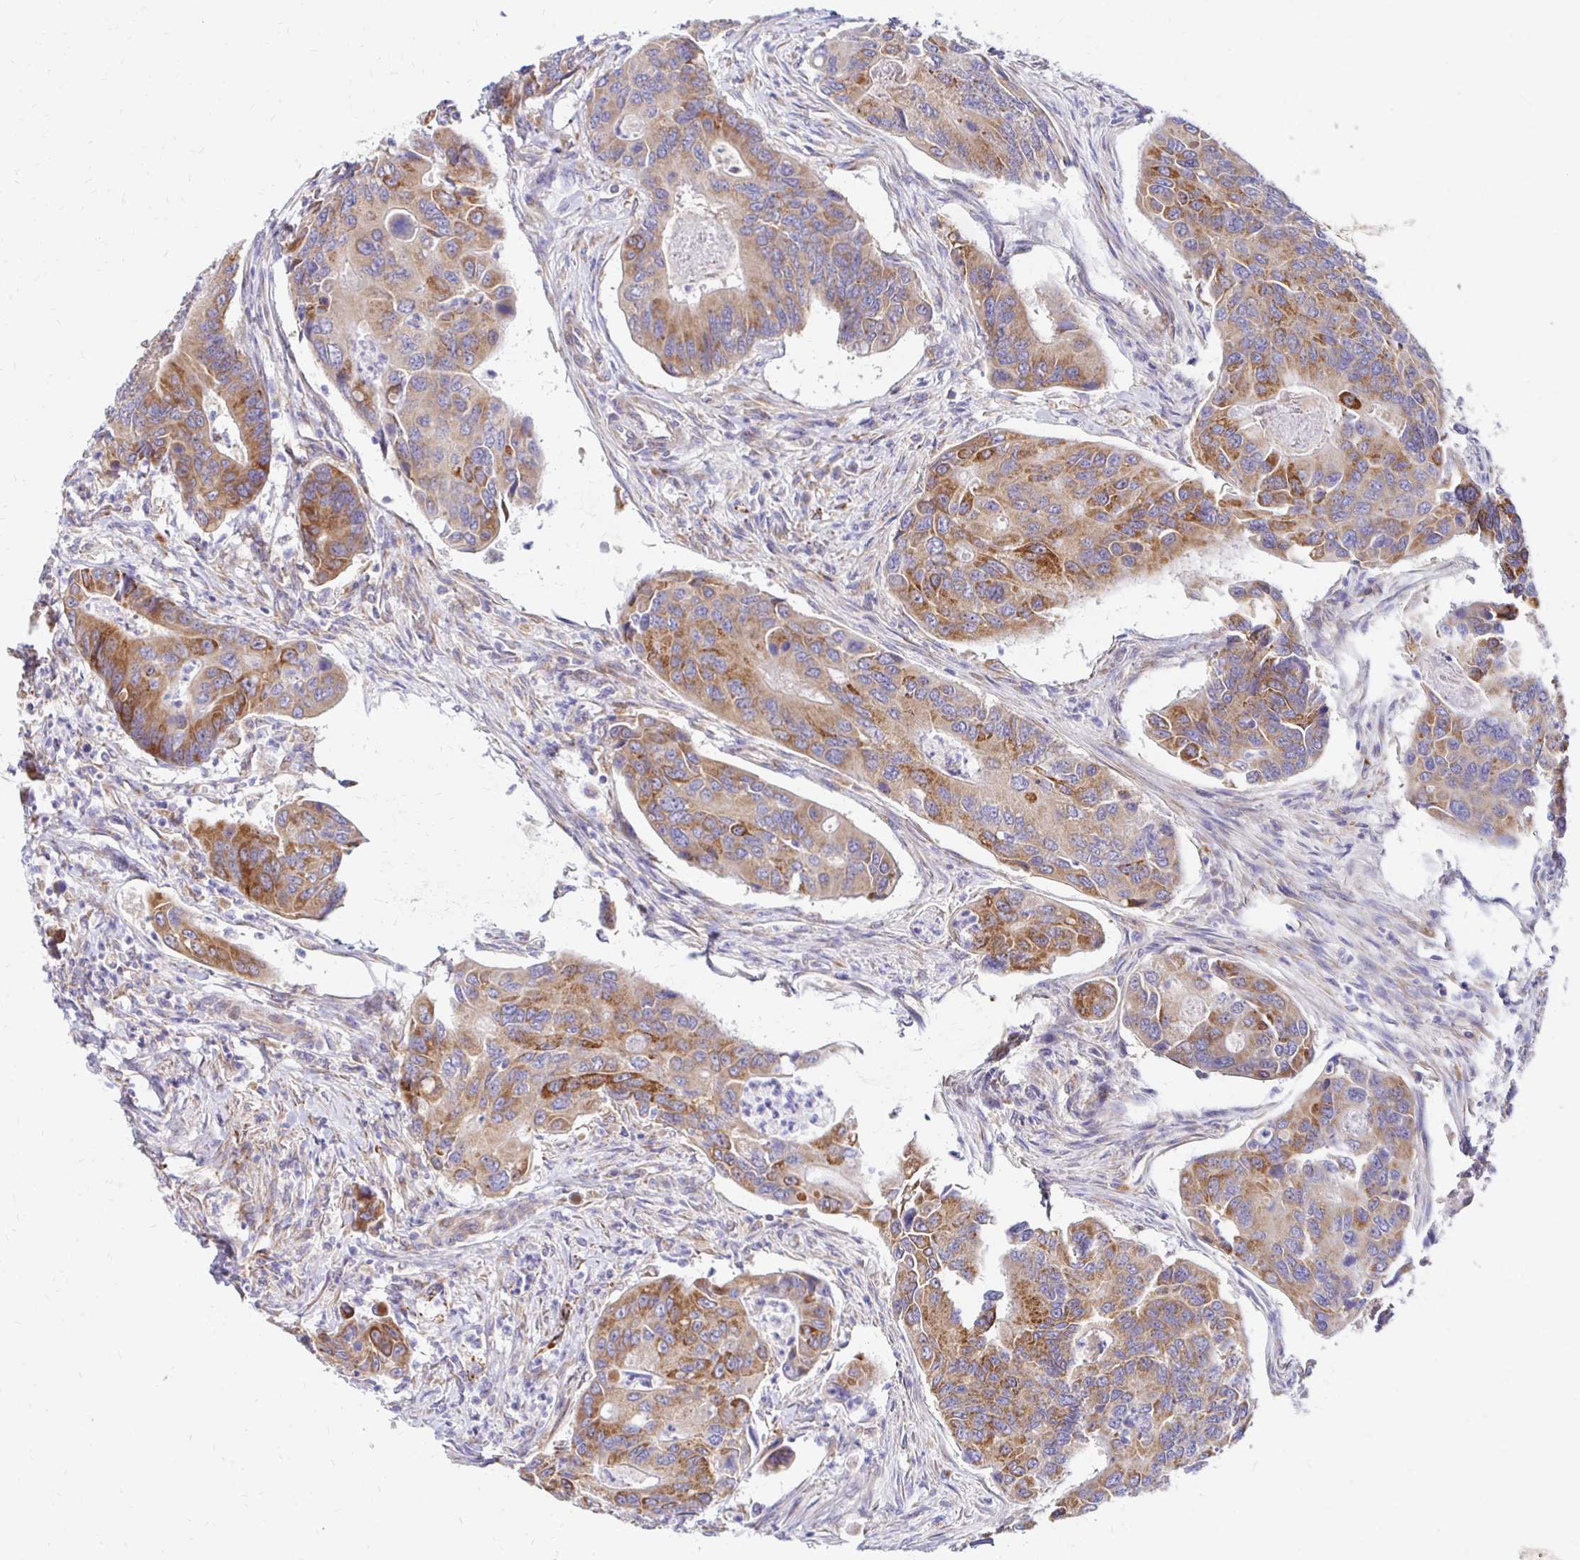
{"staining": {"intensity": "moderate", "quantity": ">75%", "location": "cytoplasmic/membranous"}, "tissue": "colorectal cancer", "cell_type": "Tumor cells", "image_type": "cancer", "snomed": [{"axis": "morphology", "description": "Adenocarcinoma, NOS"}, {"axis": "topography", "description": "Colon"}], "caption": "DAB (3,3'-diaminobenzidine) immunohistochemical staining of colorectal adenocarcinoma shows moderate cytoplasmic/membranous protein positivity in approximately >75% of tumor cells. Using DAB (brown) and hematoxylin (blue) stains, captured at high magnification using brightfield microscopy.", "gene": "IDUA", "patient": {"sex": "female", "age": 67}}